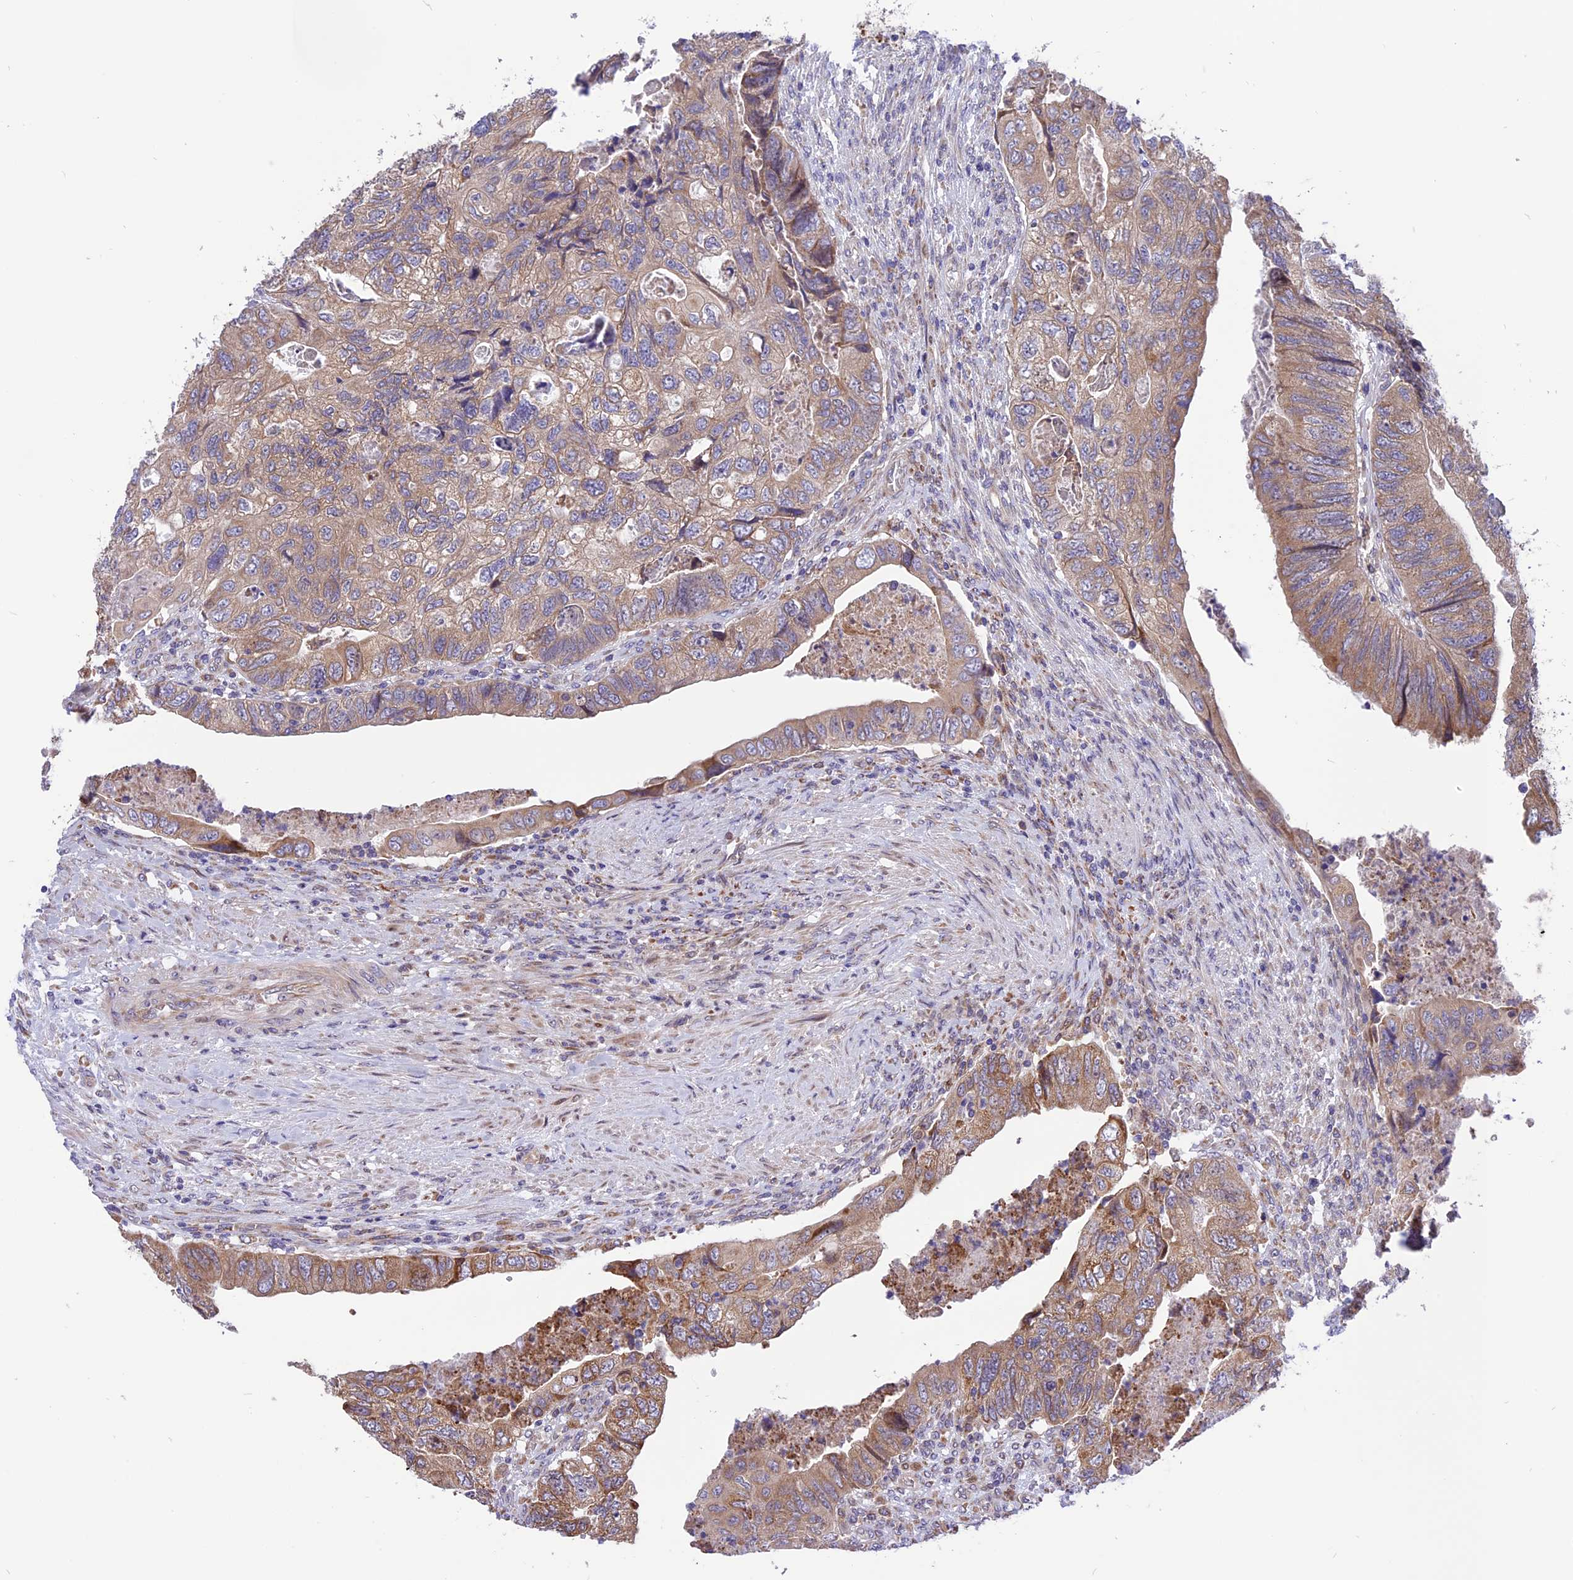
{"staining": {"intensity": "weak", "quantity": ">75%", "location": "cytoplasmic/membranous"}, "tissue": "colorectal cancer", "cell_type": "Tumor cells", "image_type": "cancer", "snomed": [{"axis": "morphology", "description": "Adenocarcinoma, NOS"}, {"axis": "topography", "description": "Rectum"}], "caption": "An IHC photomicrograph of tumor tissue is shown. Protein staining in brown highlights weak cytoplasmic/membranous positivity in colorectal cancer (adenocarcinoma) within tumor cells.", "gene": "ARMCX6", "patient": {"sex": "male", "age": 63}}